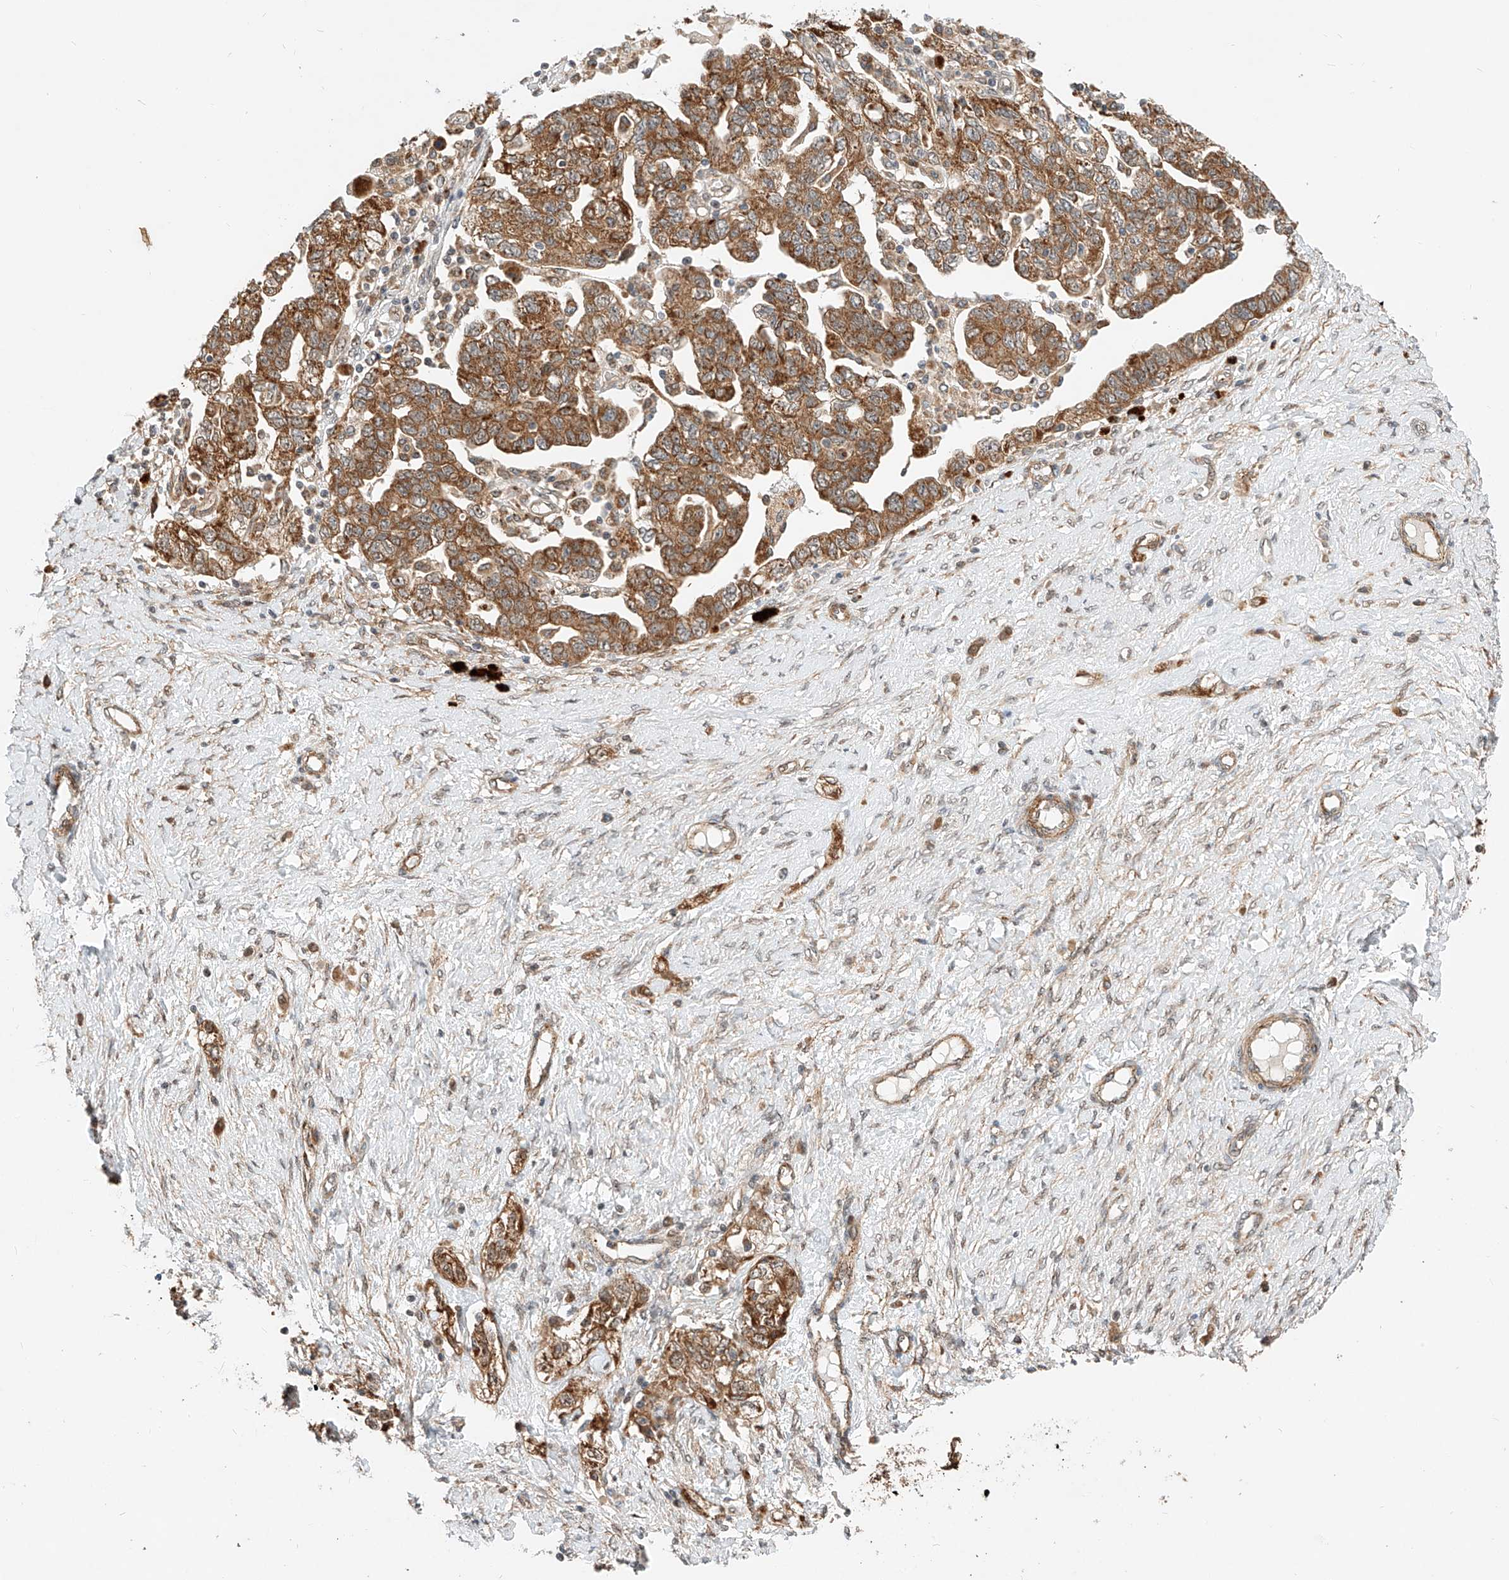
{"staining": {"intensity": "strong", "quantity": ">75%", "location": "cytoplasmic/membranous"}, "tissue": "ovarian cancer", "cell_type": "Tumor cells", "image_type": "cancer", "snomed": [{"axis": "morphology", "description": "Carcinoma, NOS"}, {"axis": "morphology", "description": "Cystadenocarcinoma, serous, NOS"}, {"axis": "topography", "description": "Ovary"}], "caption": "Immunohistochemistry micrograph of neoplastic tissue: ovarian serous cystadenocarcinoma stained using IHC reveals high levels of strong protein expression localized specifically in the cytoplasmic/membranous of tumor cells, appearing as a cytoplasmic/membranous brown color.", "gene": "CPAMD8", "patient": {"sex": "female", "age": 69}}